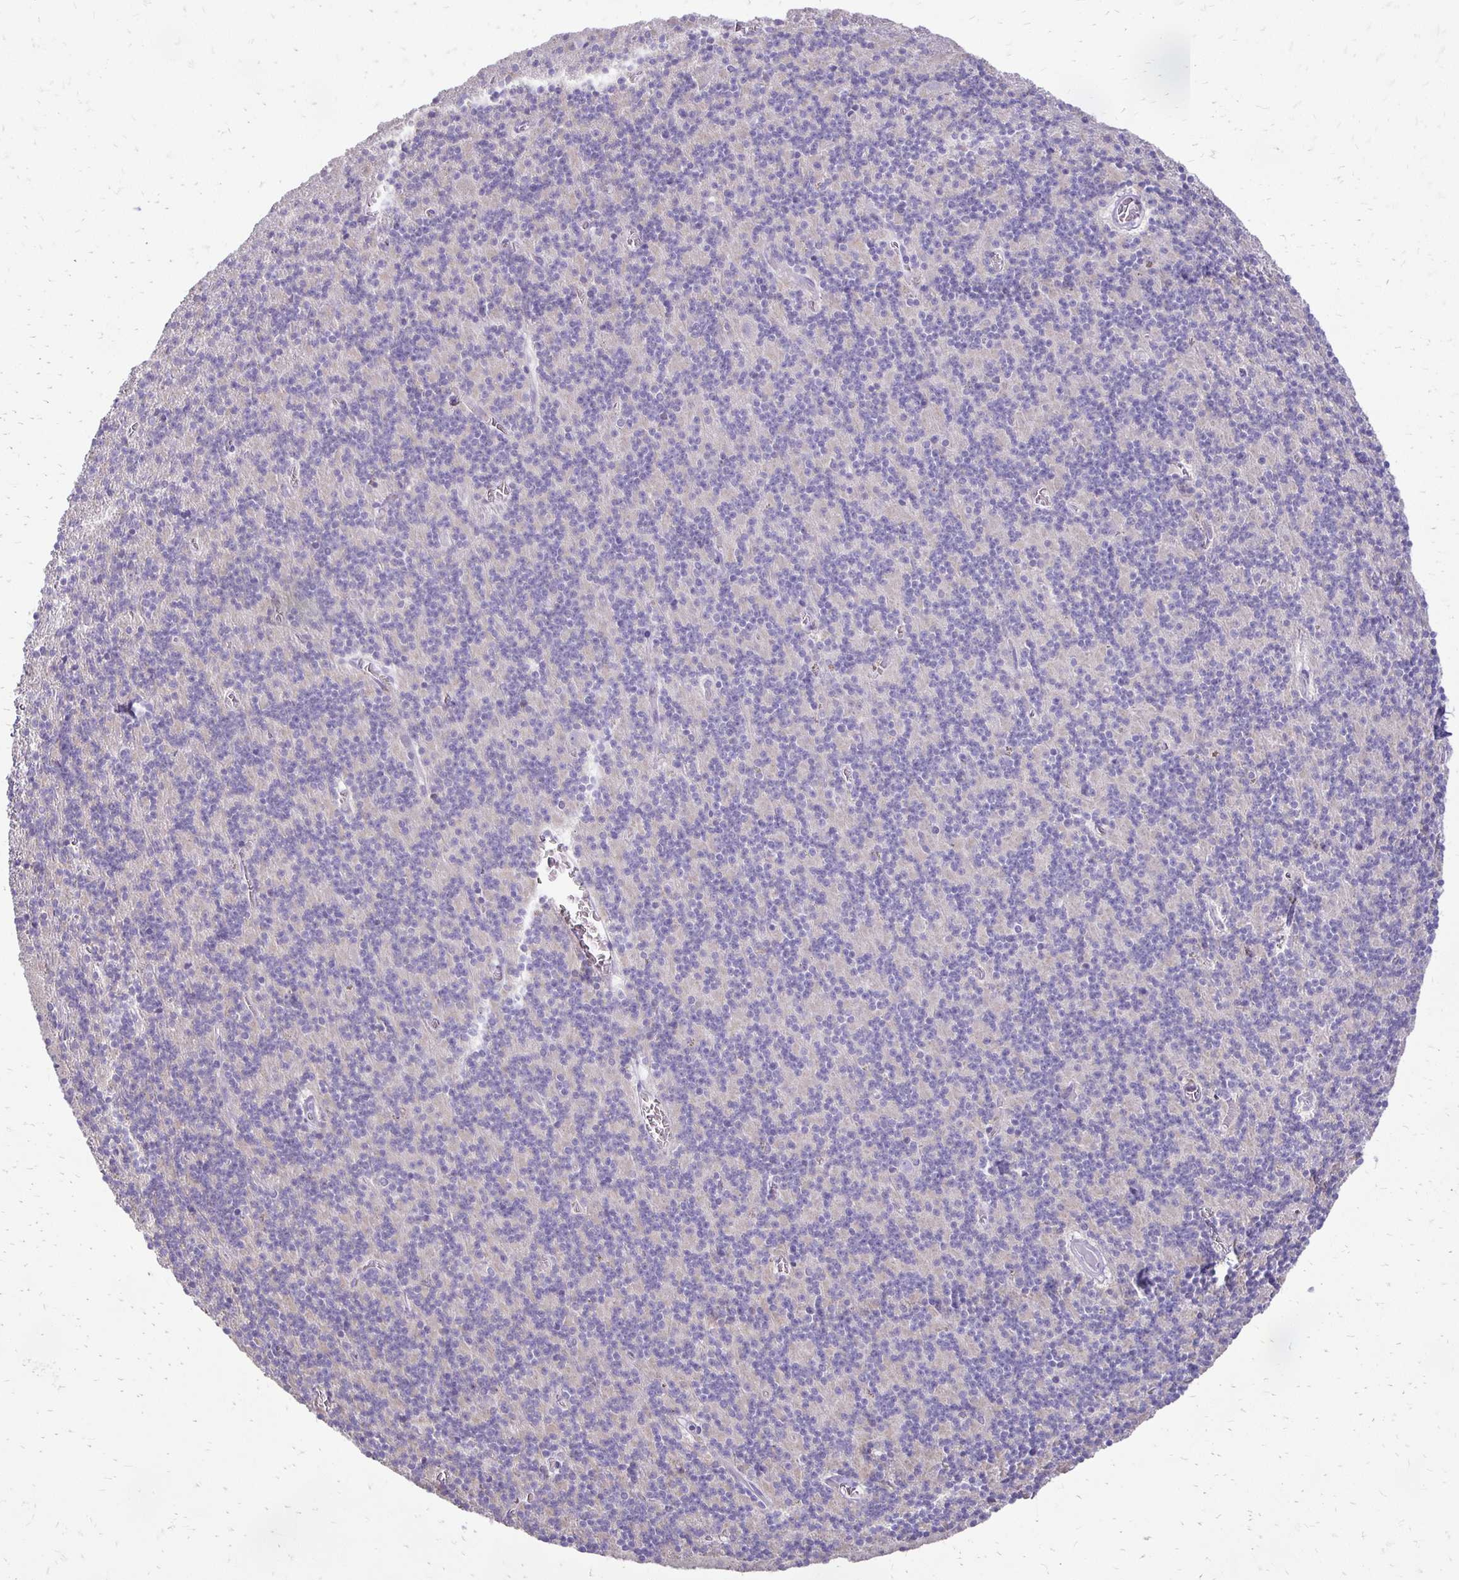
{"staining": {"intensity": "negative", "quantity": "none", "location": "none"}, "tissue": "cerebellum", "cell_type": "Cells in granular layer", "image_type": "normal", "snomed": [{"axis": "morphology", "description": "Normal tissue, NOS"}, {"axis": "topography", "description": "Cerebellum"}], "caption": "Cerebellum was stained to show a protein in brown. There is no significant staining in cells in granular layer. (DAB (3,3'-diaminobenzidine) immunohistochemistry (IHC) visualized using brightfield microscopy, high magnification).", "gene": "ALPG", "patient": {"sex": "male", "age": 70}}